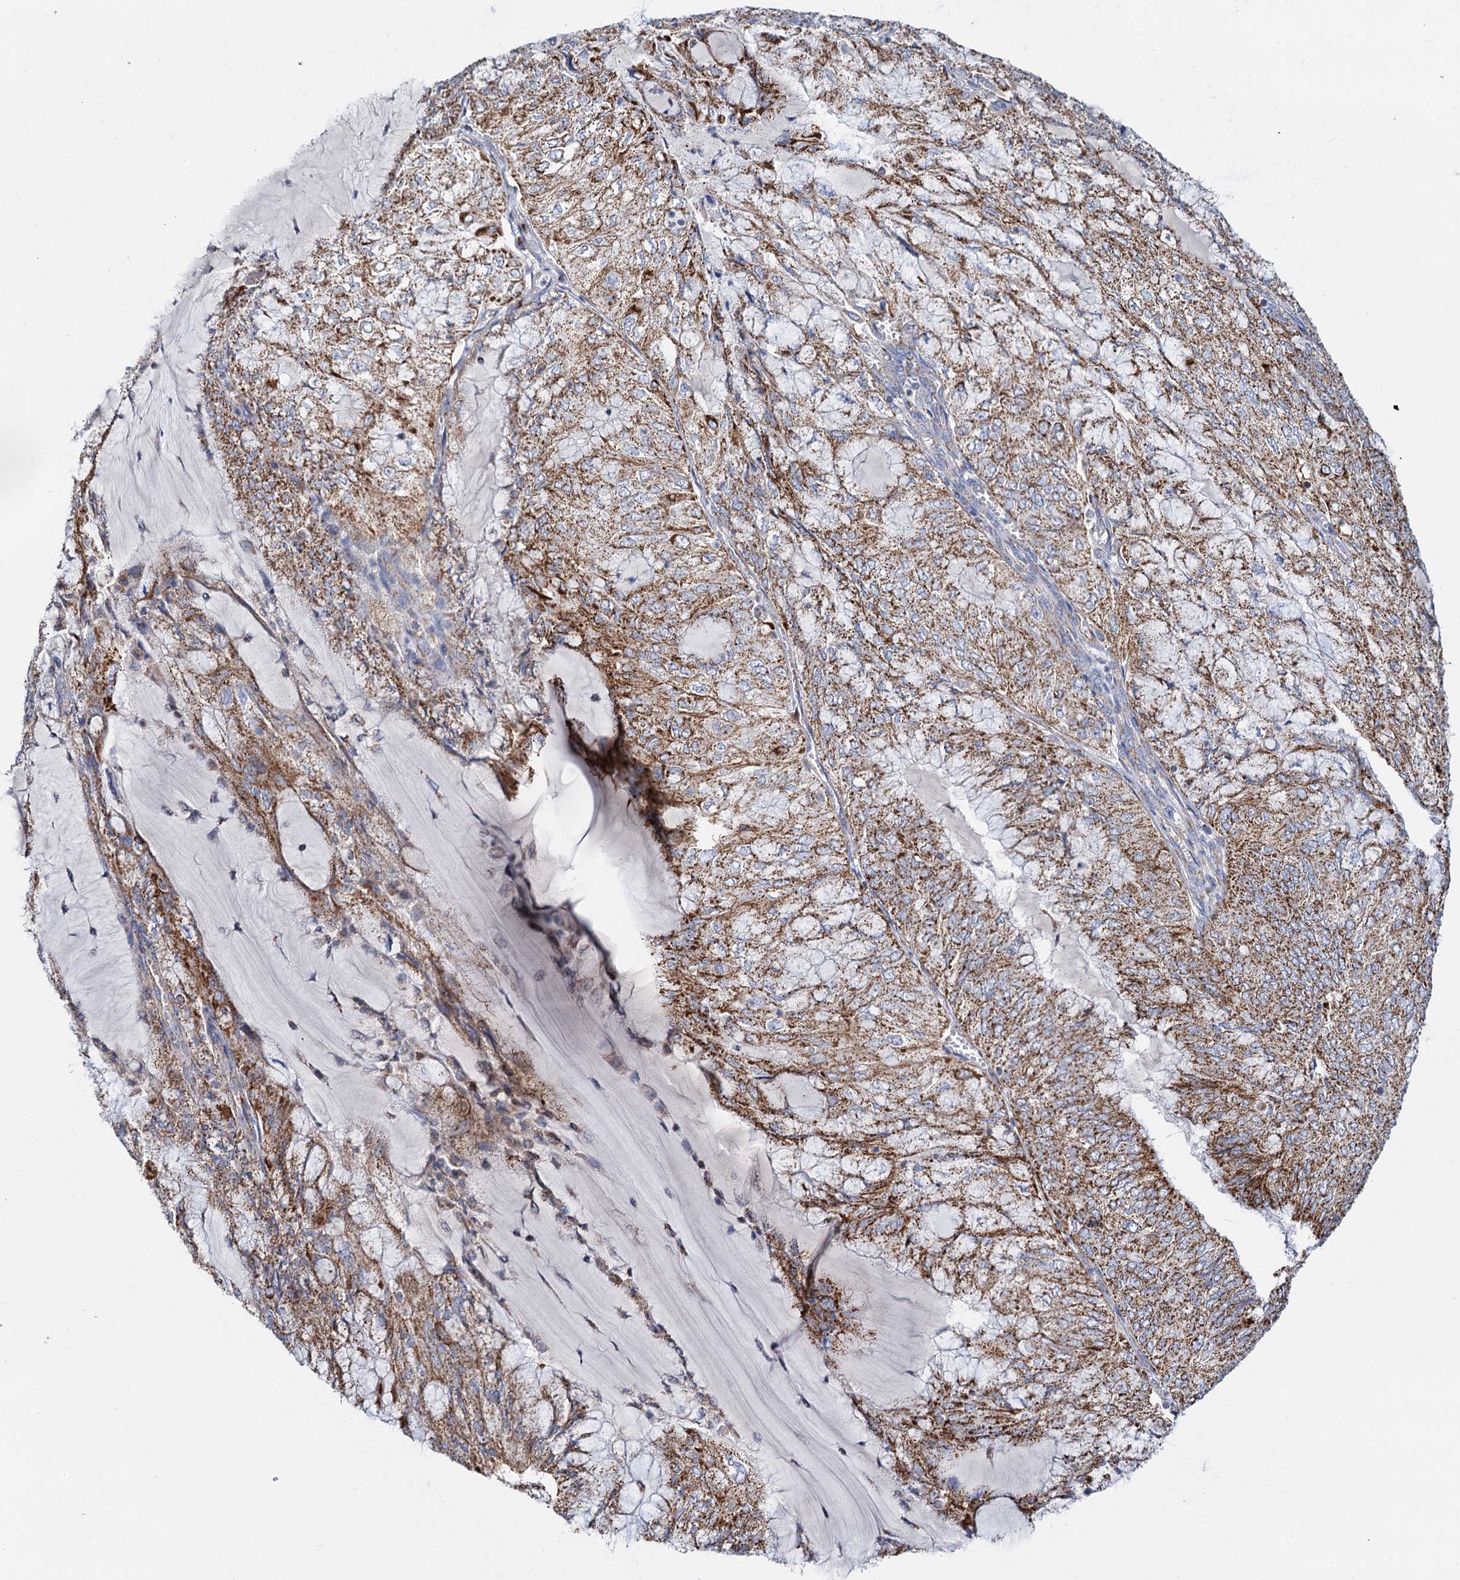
{"staining": {"intensity": "strong", "quantity": ">75%", "location": "cytoplasmic/membranous"}, "tissue": "endometrial cancer", "cell_type": "Tumor cells", "image_type": "cancer", "snomed": [{"axis": "morphology", "description": "Adenocarcinoma, NOS"}, {"axis": "topography", "description": "Endometrium"}], "caption": "Endometrial cancer (adenocarcinoma) tissue reveals strong cytoplasmic/membranous expression in about >75% of tumor cells, visualized by immunohistochemistry.", "gene": "C2CD3", "patient": {"sex": "female", "age": 81}}